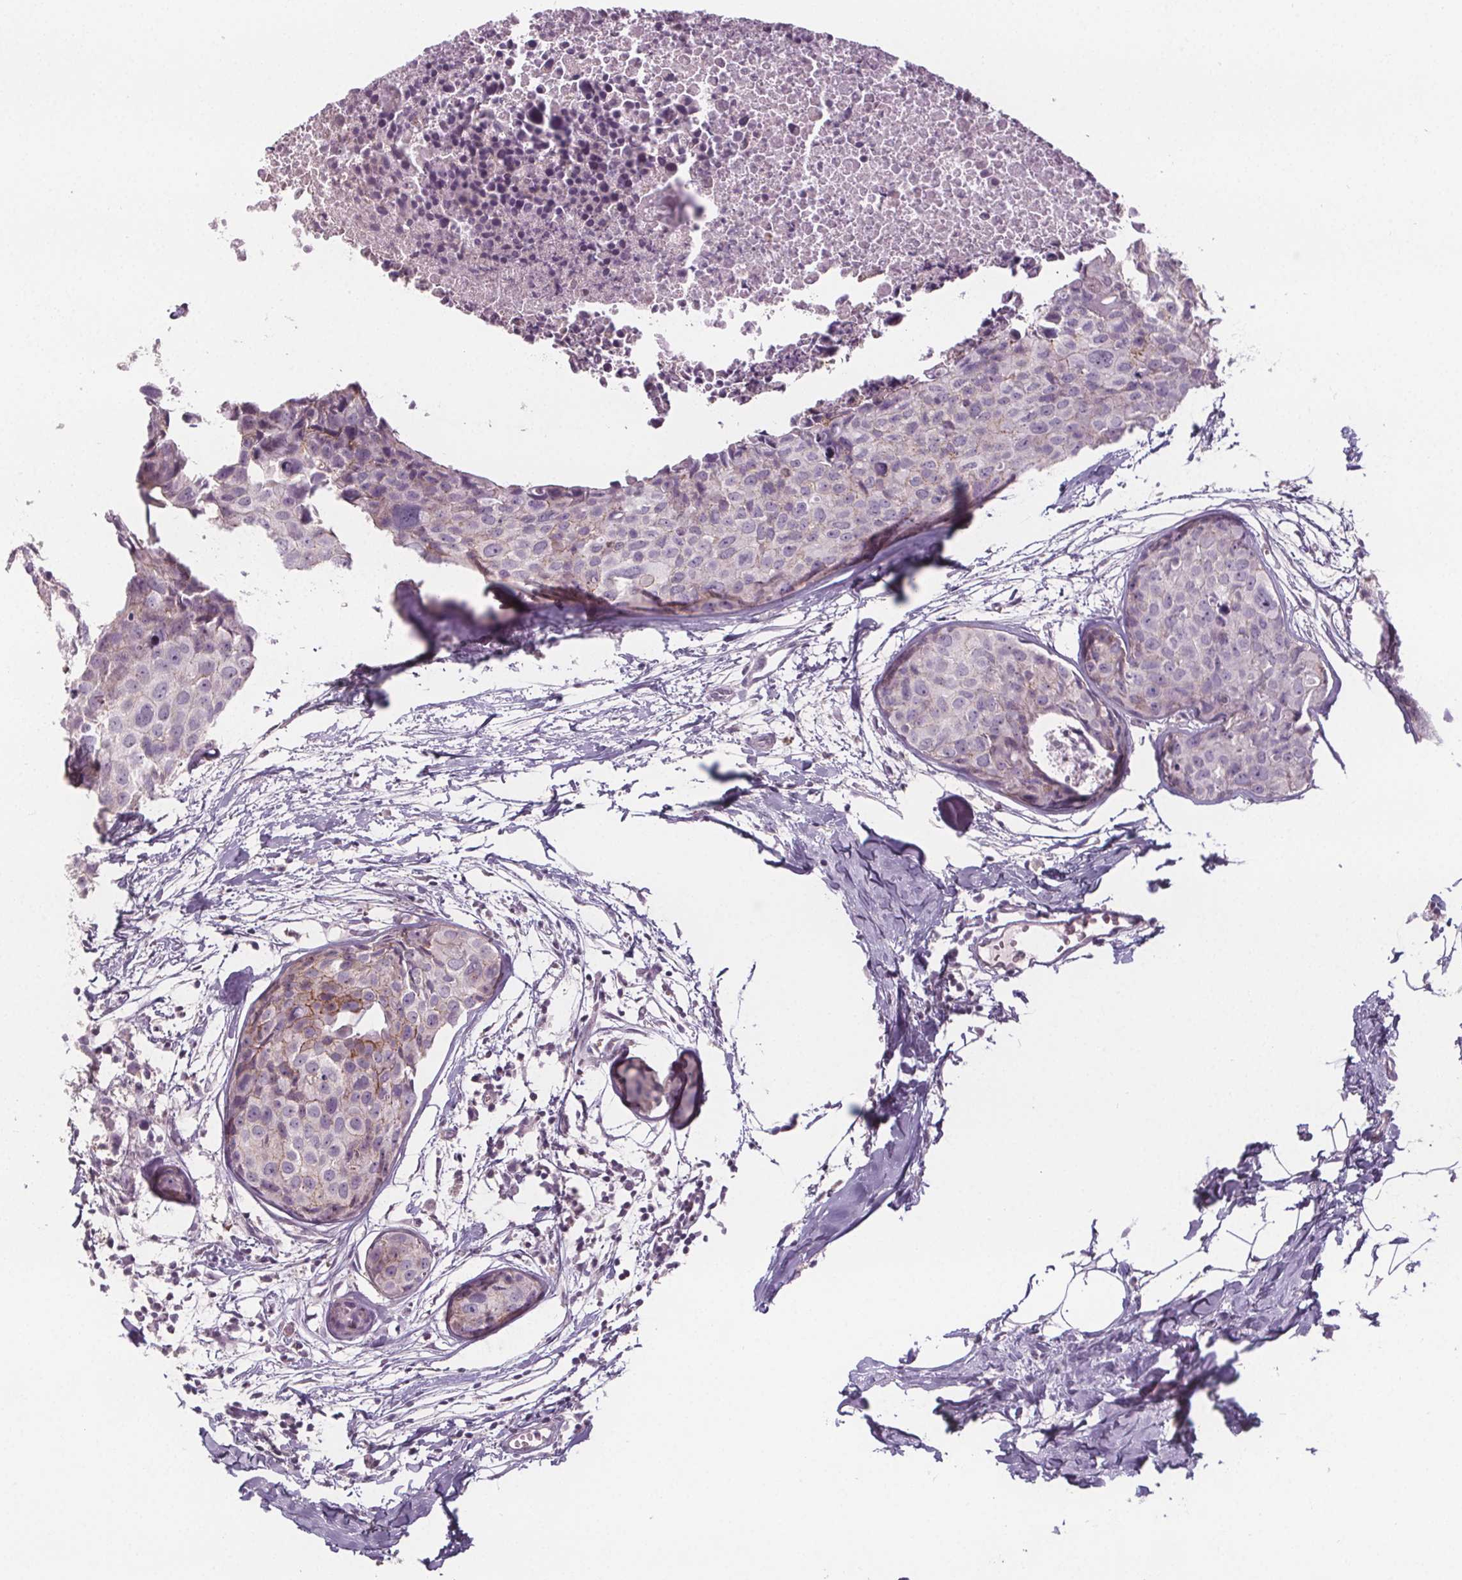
{"staining": {"intensity": "negative", "quantity": "none", "location": "none"}, "tissue": "breast cancer", "cell_type": "Tumor cells", "image_type": "cancer", "snomed": [{"axis": "morphology", "description": "Duct carcinoma"}, {"axis": "topography", "description": "Breast"}], "caption": "High magnification brightfield microscopy of invasive ductal carcinoma (breast) stained with DAB (3,3'-diaminobenzidine) (brown) and counterstained with hematoxylin (blue): tumor cells show no significant staining. (DAB (3,3'-diaminobenzidine) immunohistochemistry (IHC), high magnification).", "gene": "ATP1A1", "patient": {"sex": "female", "age": 38}}